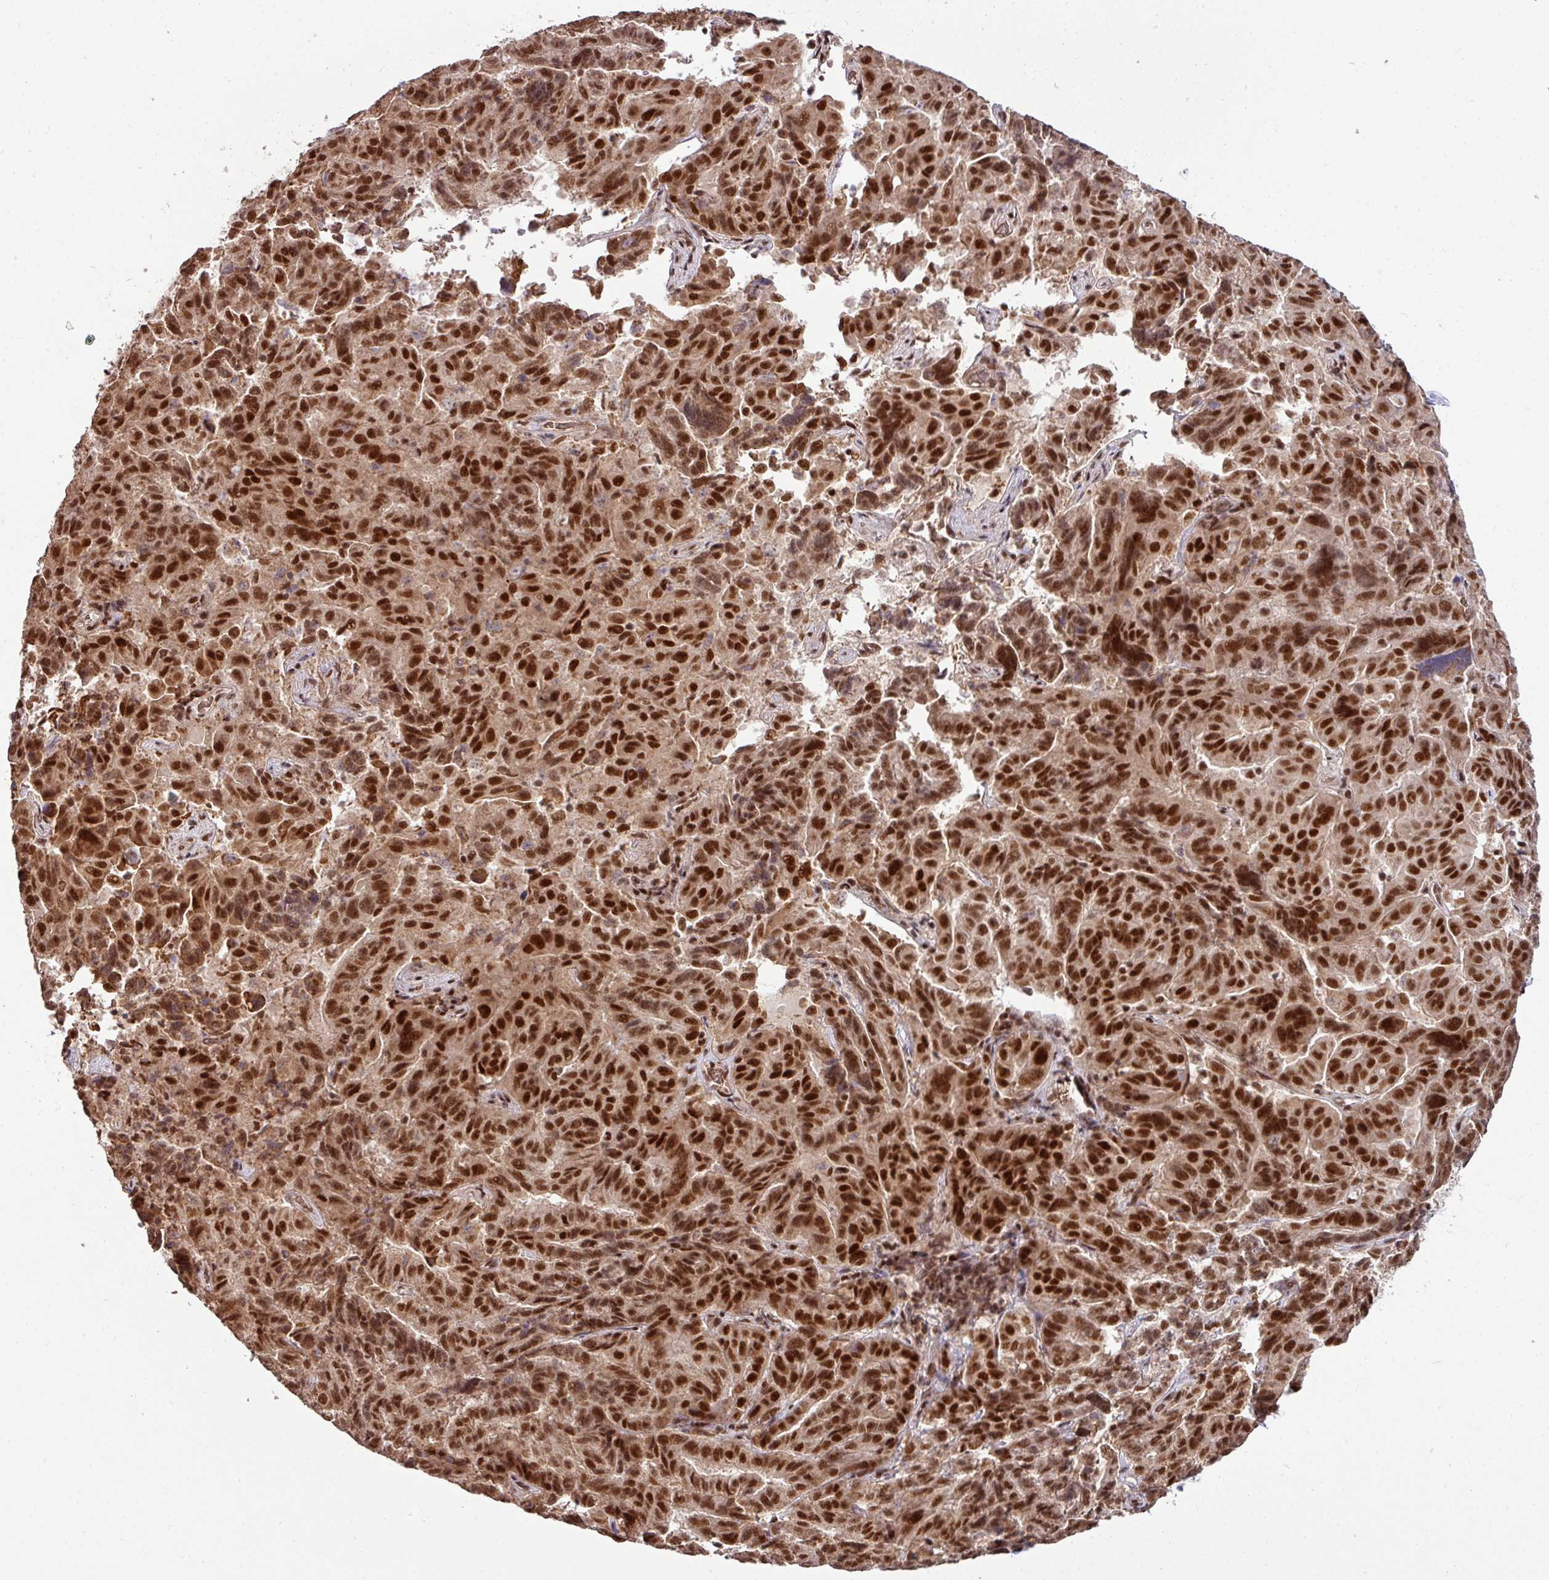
{"staining": {"intensity": "strong", "quantity": ">75%", "location": "nuclear"}, "tissue": "pancreatic cancer", "cell_type": "Tumor cells", "image_type": "cancer", "snomed": [{"axis": "morphology", "description": "Adenocarcinoma, NOS"}, {"axis": "topography", "description": "Pancreas"}], "caption": "About >75% of tumor cells in adenocarcinoma (pancreatic) display strong nuclear protein positivity as visualized by brown immunohistochemical staining.", "gene": "PHF23", "patient": {"sex": "male", "age": 63}}